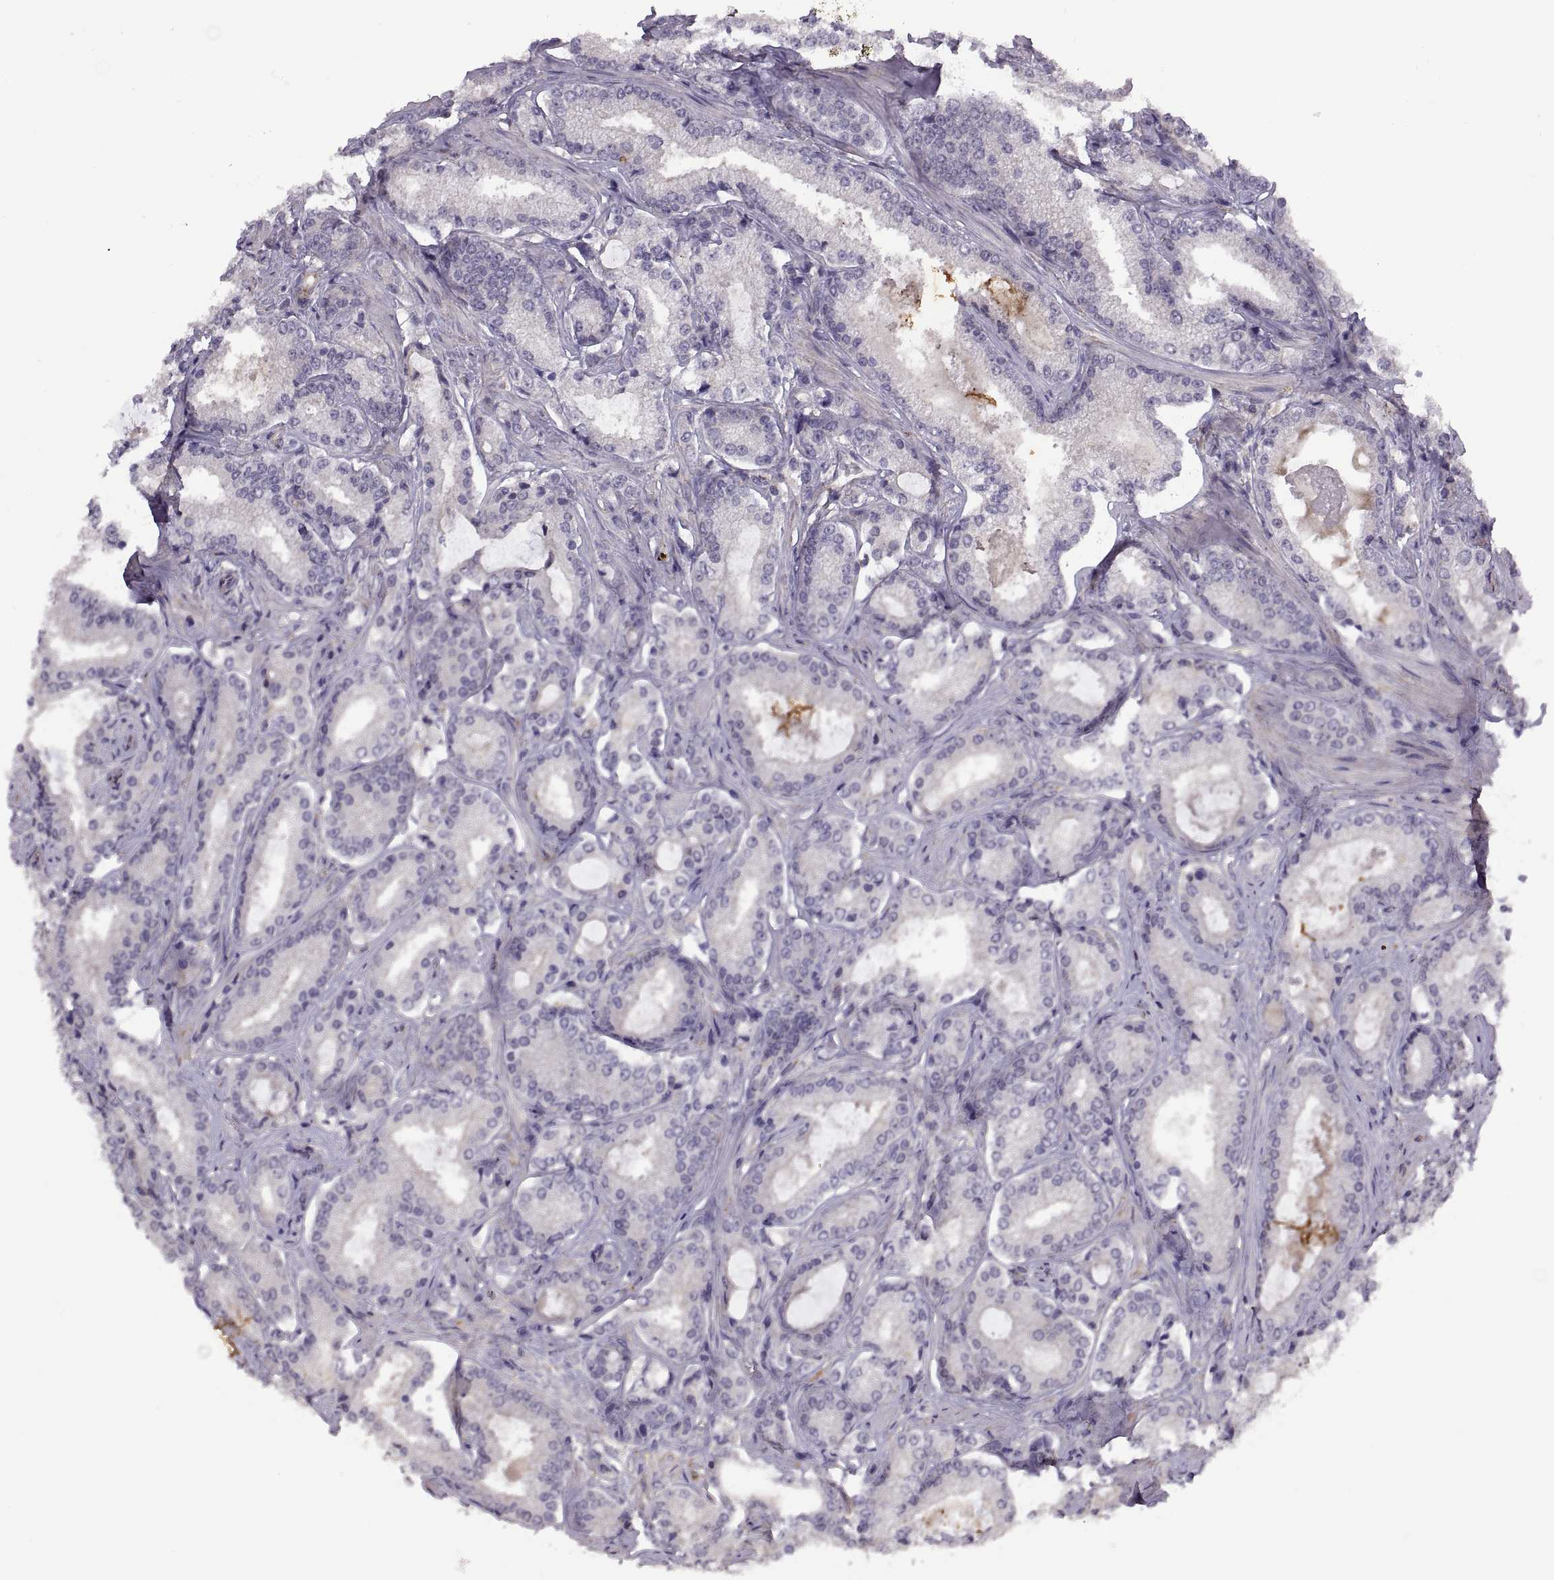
{"staining": {"intensity": "negative", "quantity": "none", "location": "none"}, "tissue": "prostate cancer", "cell_type": "Tumor cells", "image_type": "cancer", "snomed": [{"axis": "morphology", "description": "Adenocarcinoma, Low grade"}, {"axis": "topography", "description": "Prostate"}], "caption": "Tumor cells are negative for protein expression in human prostate cancer (low-grade adenocarcinoma).", "gene": "NMNAT2", "patient": {"sex": "male", "age": 56}}